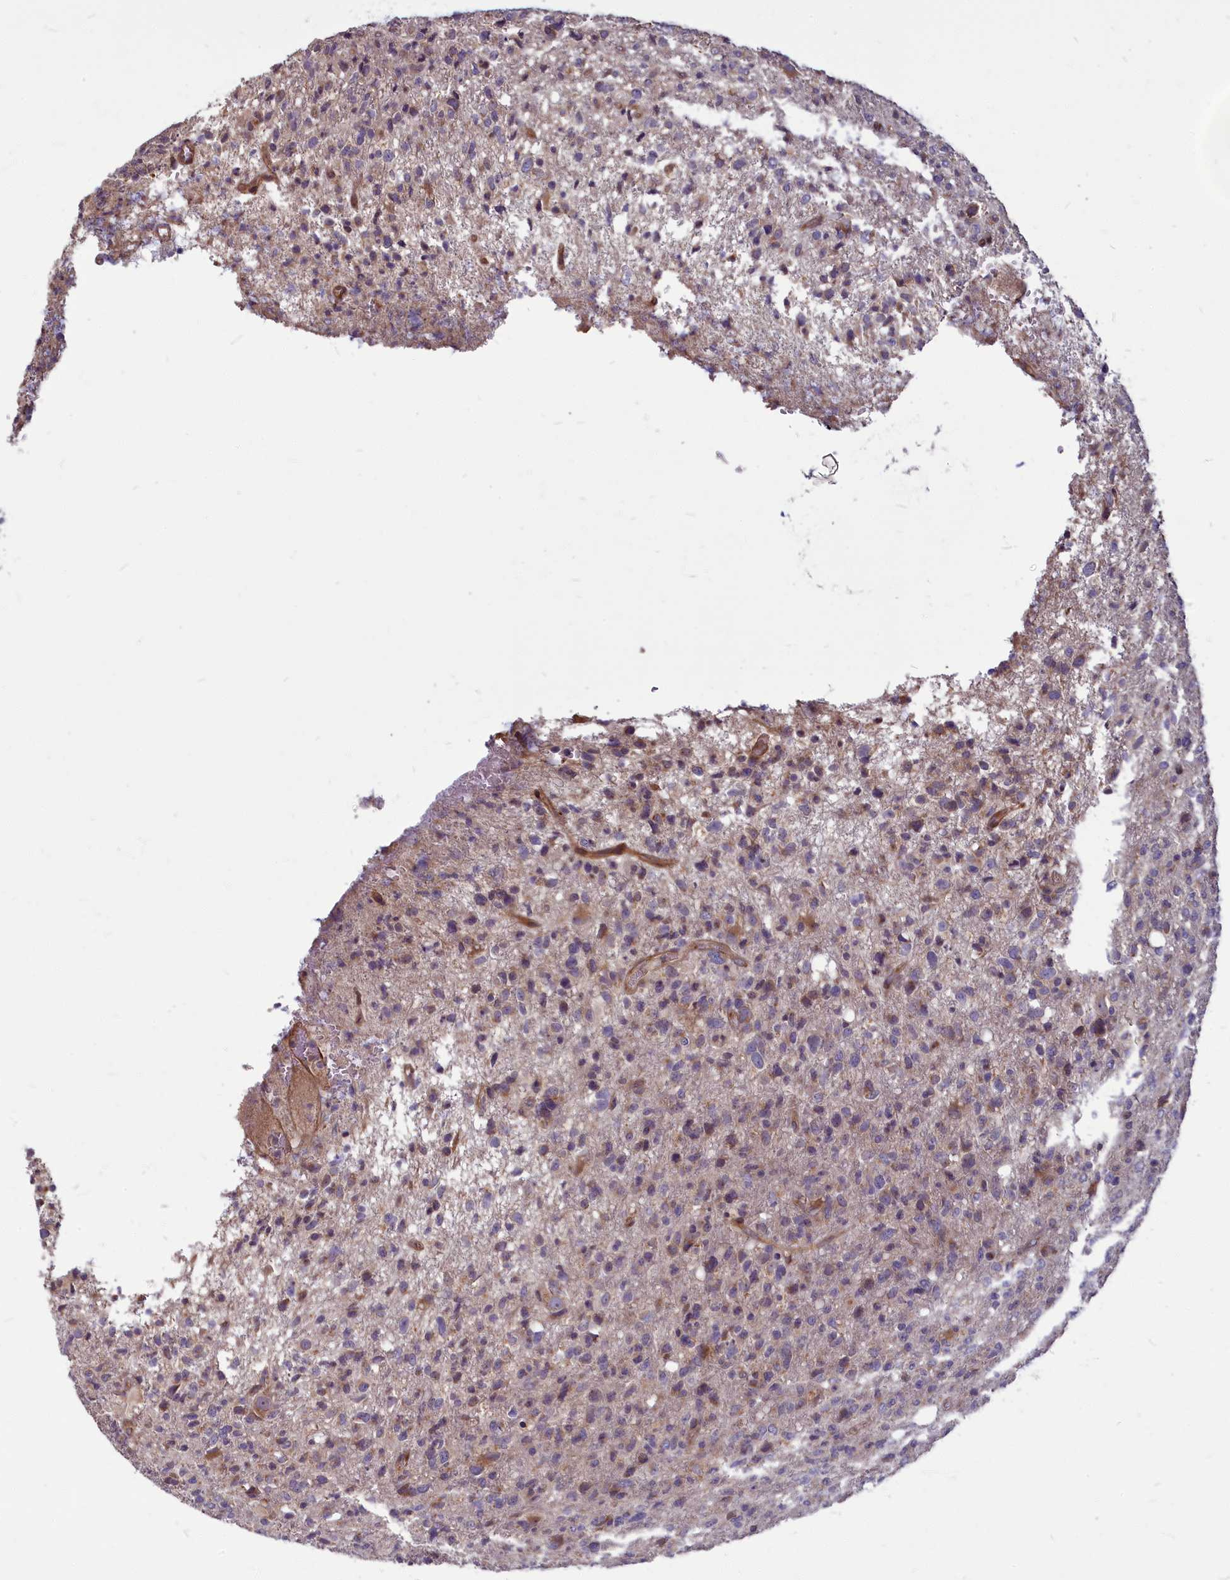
{"staining": {"intensity": "weak", "quantity": "<25%", "location": "cytoplasmic/membranous"}, "tissue": "glioma", "cell_type": "Tumor cells", "image_type": "cancer", "snomed": [{"axis": "morphology", "description": "Glioma, malignant, High grade"}, {"axis": "topography", "description": "Brain"}], "caption": "Immunohistochemistry (IHC) histopathology image of neoplastic tissue: human glioma stained with DAB (3,3'-diaminobenzidine) displays no significant protein staining in tumor cells.", "gene": "MYCBP", "patient": {"sex": "female", "age": 57}}